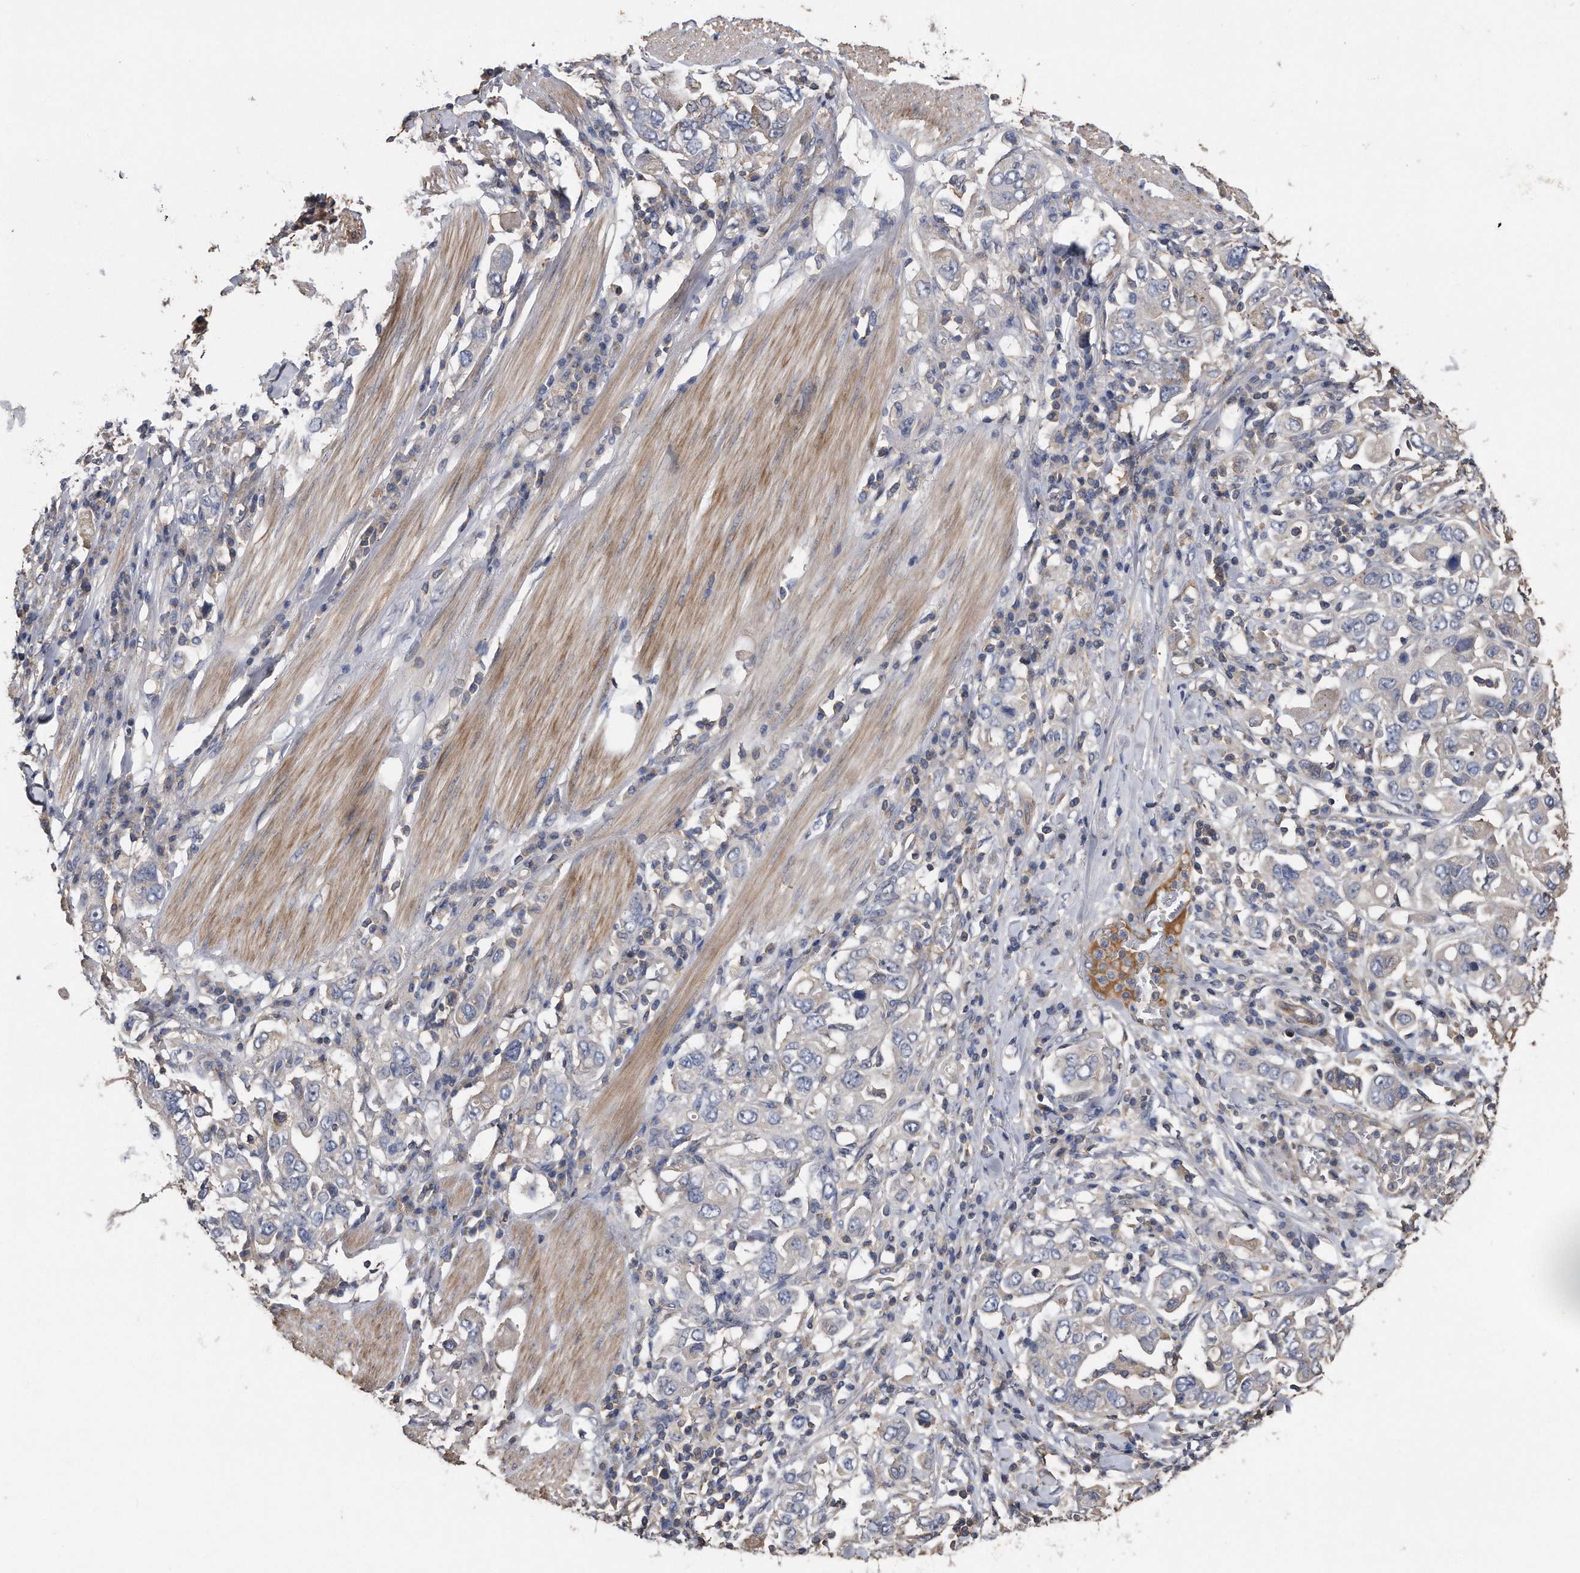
{"staining": {"intensity": "negative", "quantity": "none", "location": "none"}, "tissue": "stomach cancer", "cell_type": "Tumor cells", "image_type": "cancer", "snomed": [{"axis": "morphology", "description": "Adenocarcinoma, NOS"}, {"axis": "topography", "description": "Stomach, upper"}], "caption": "An immunohistochemistry (IHC) histopathology image of stomach cancer (adenocarcinoma) is shown. There is no staining in tumor cells of stomach cancer (adenocarcinoma).", "gene": "KCND3", "patient": {"sex": "male", "age": 62}}